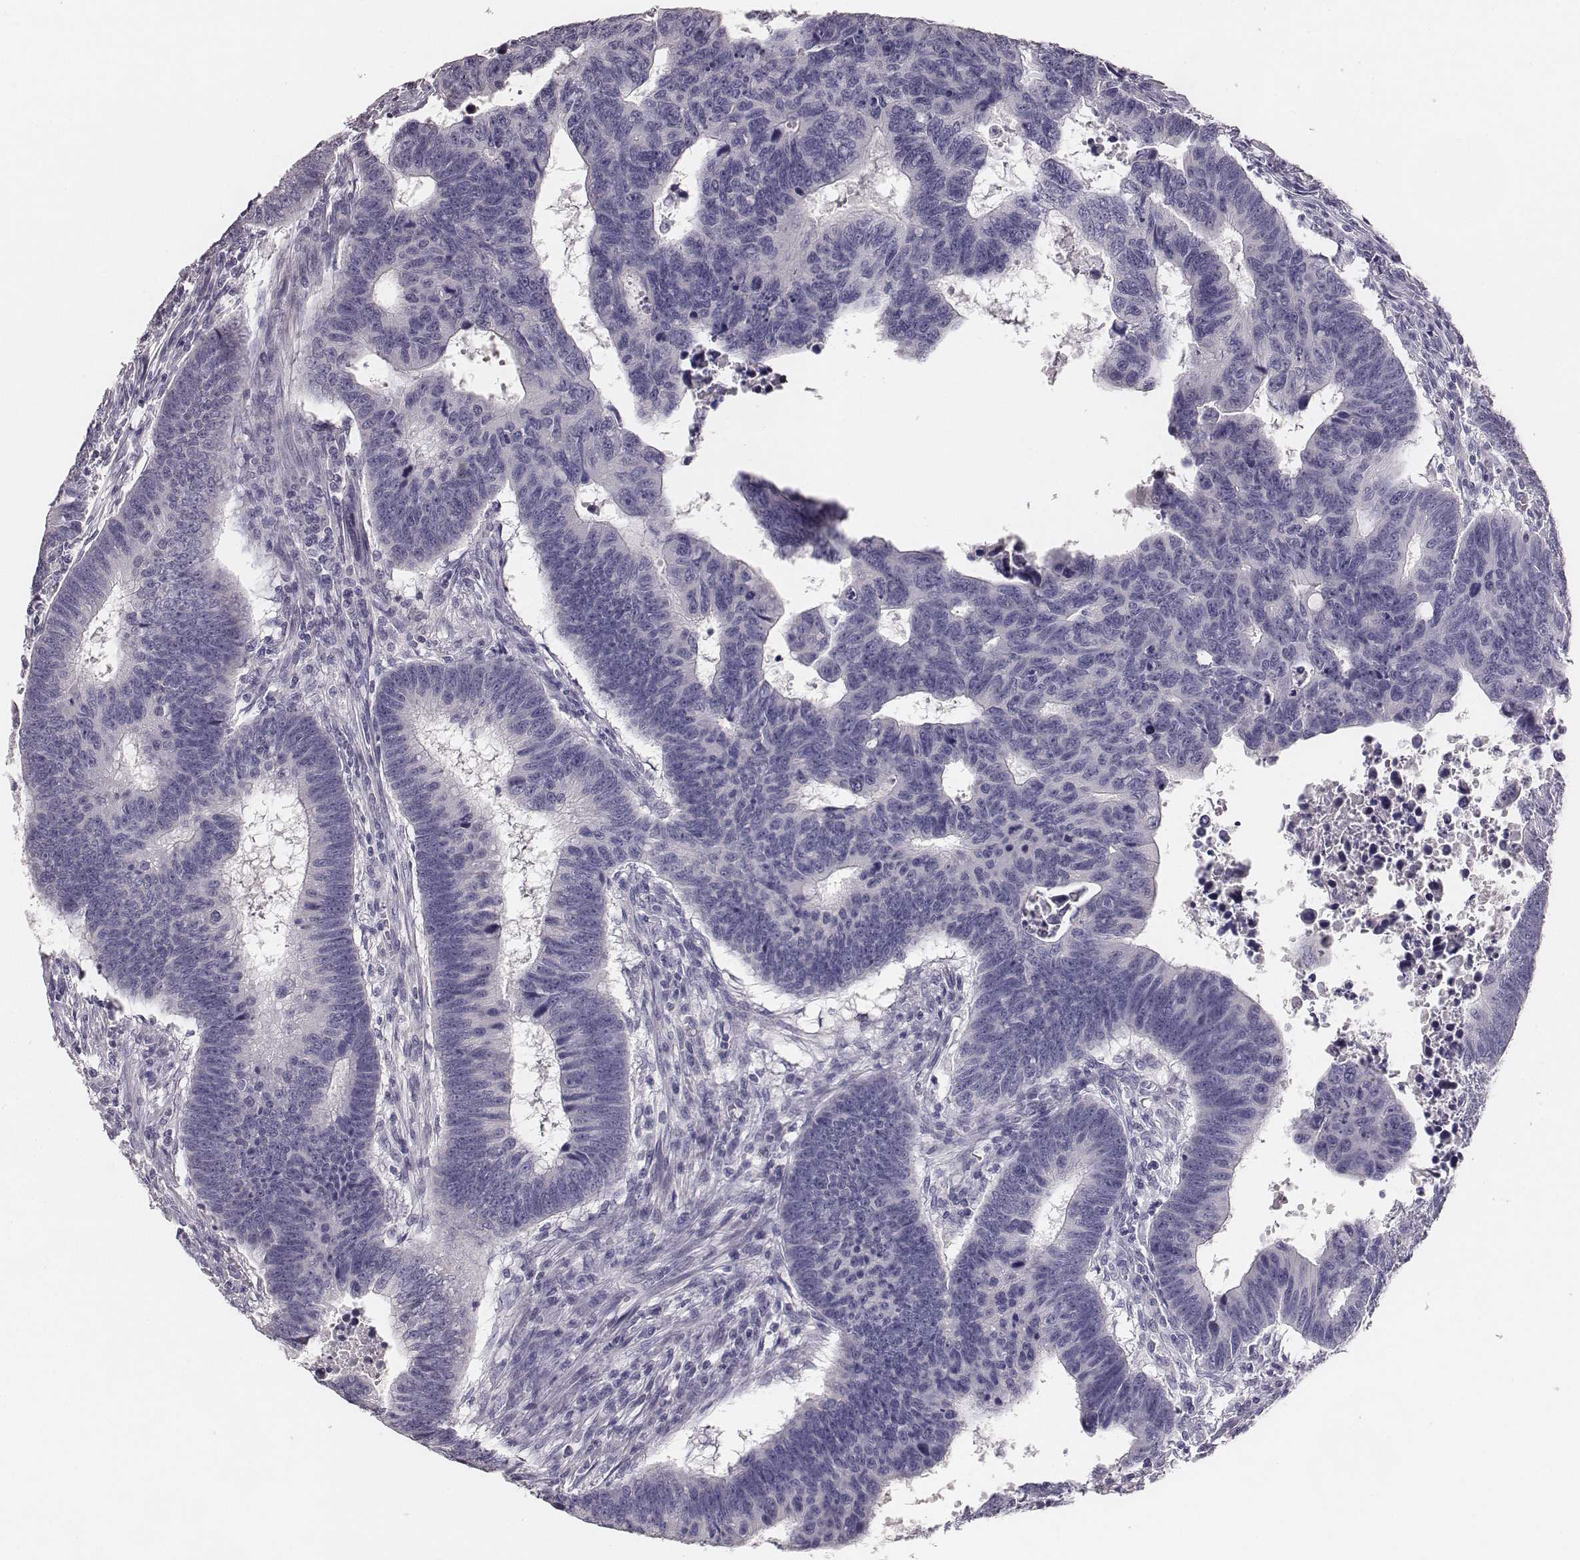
{"staining": {"intensity": "negative", "quantity": "none", "location": "none"}, "tissue": "colorectal cancer", "cell_type": "Tumor cells", "image_type": "cancer", "snomed": [{"axis": "morphology", "description": "Adenocarcinoma, NOS"}, {"axis": "topography", "description": "Rectum"}], "caption": "Tumor cells show no significant expression in colorectal cancer.", "gene": "MYH6", "patient": {"sex": "female", "age": 85}}